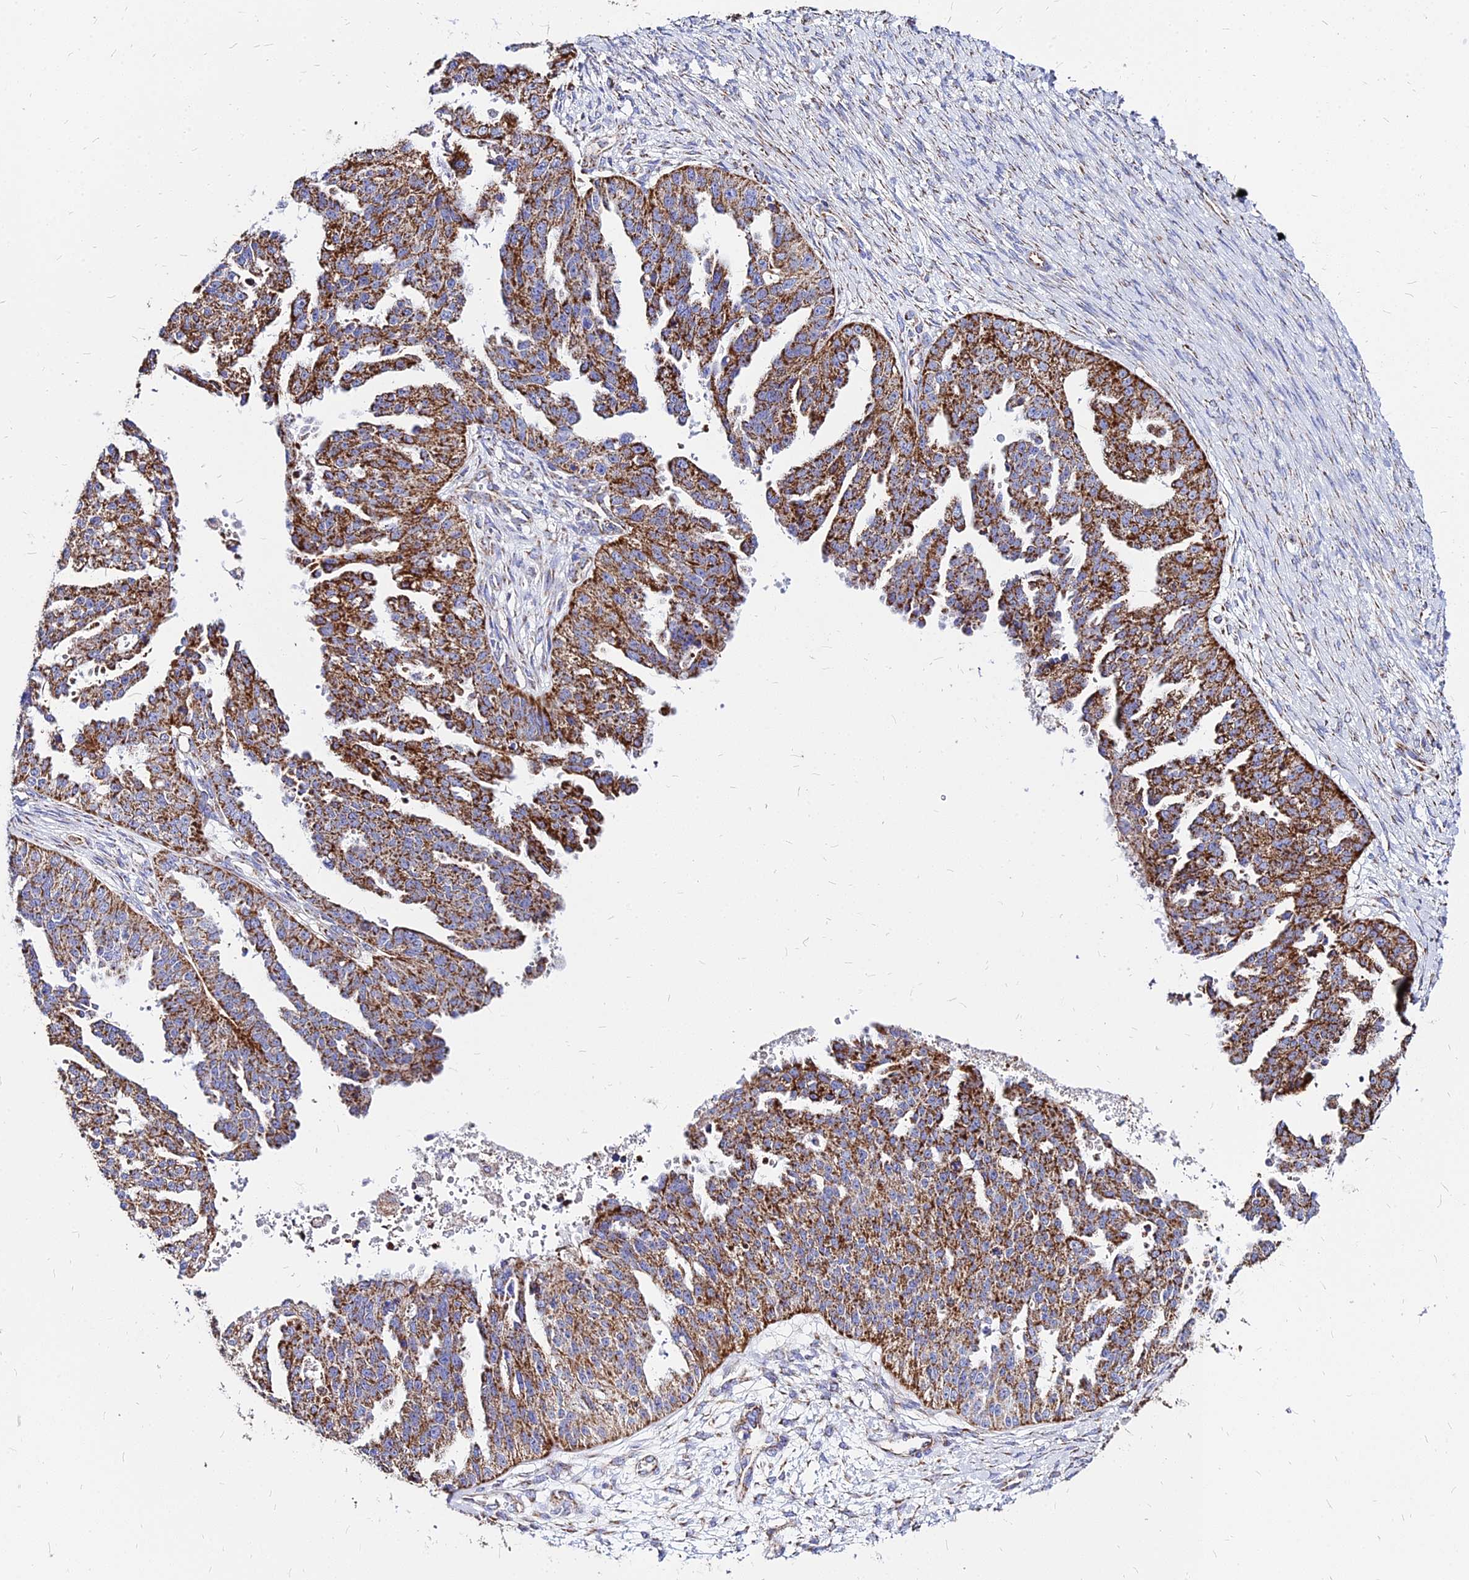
{"staining": {"intensity": "strong", "quantity": ">75%", "location": "cytoplasmic/membranous"}, "tissue": "ovarian cancer", "cell_type": "Tumor cells", "image_type": "cancer", "snomed": [{"axis": "morphology", "description": "Cystadenocarcinoma, serous, NOS"}, {"axis": "topography", "description": "Ovary"}], "caption": "Immunohistochemical staining of ovarian cancer (serous cystadenocarcinoma) reveals high levels of strong cytoplasmic/membranous expression in approximately >75% of tumor cells.", "gene": "DLD", "patient": {"sex": "female", "age": 58}}